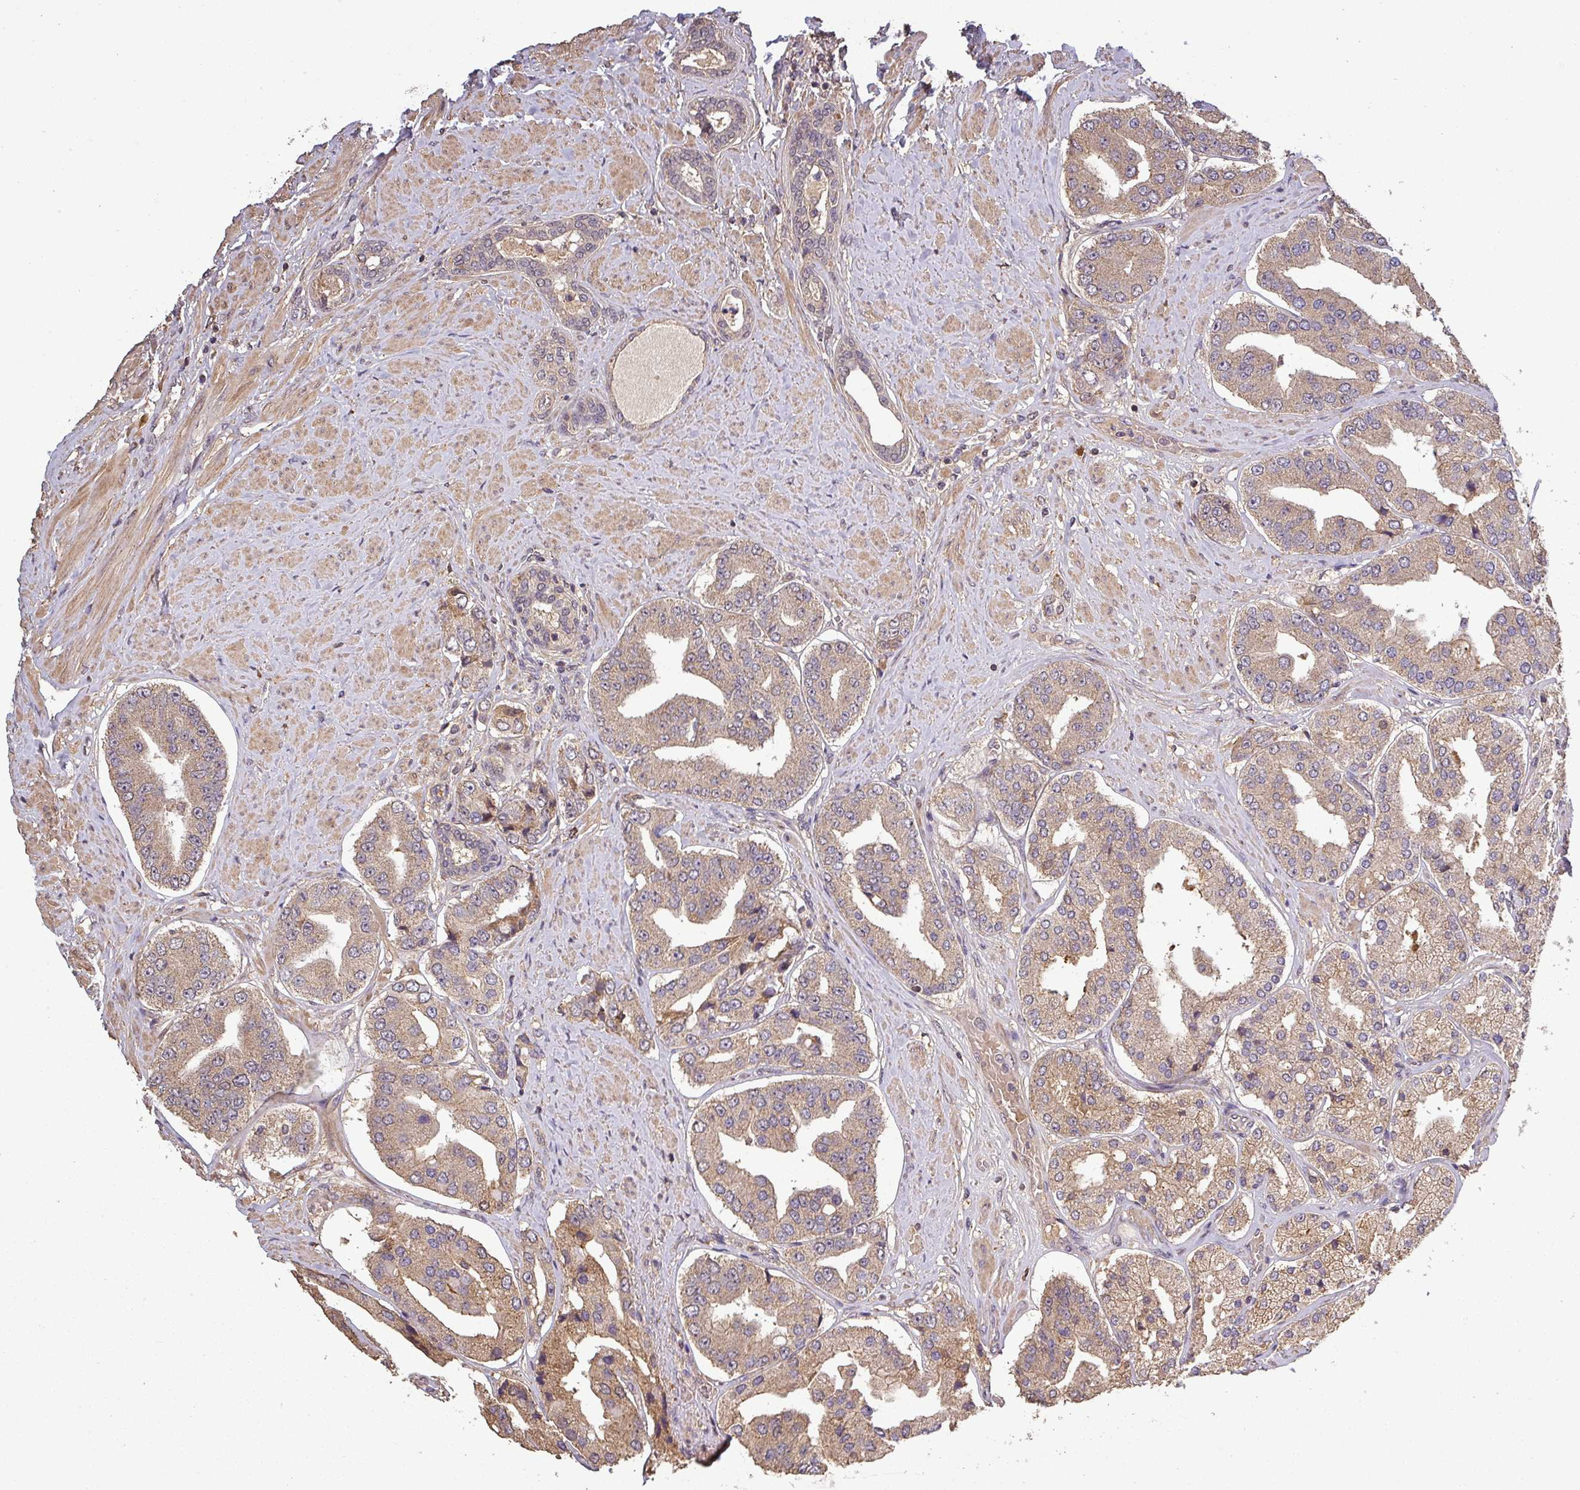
{"staining": {"intensity": "moderate", "quantity": ">75%", "location": "cytoplasmic/membranous"}, "tissue": "prostate cancer", "cell_type": "Tumor cells", "image_type": "cancer", "snomed": [{"axis": "morphology", "description": "Adenocarcinoma, High grade"}, {"axis": "topography", "description": "Prostate"}], "caption": "Human prostate adenocarcinoma (high-grade) stained for a protein (brown) demonstrates moderate cytoplasmic/membranous positive expression in about >75% of tumor cells.", "gene": "ISLR", "patient": {"sex": "male", "age": 63}}